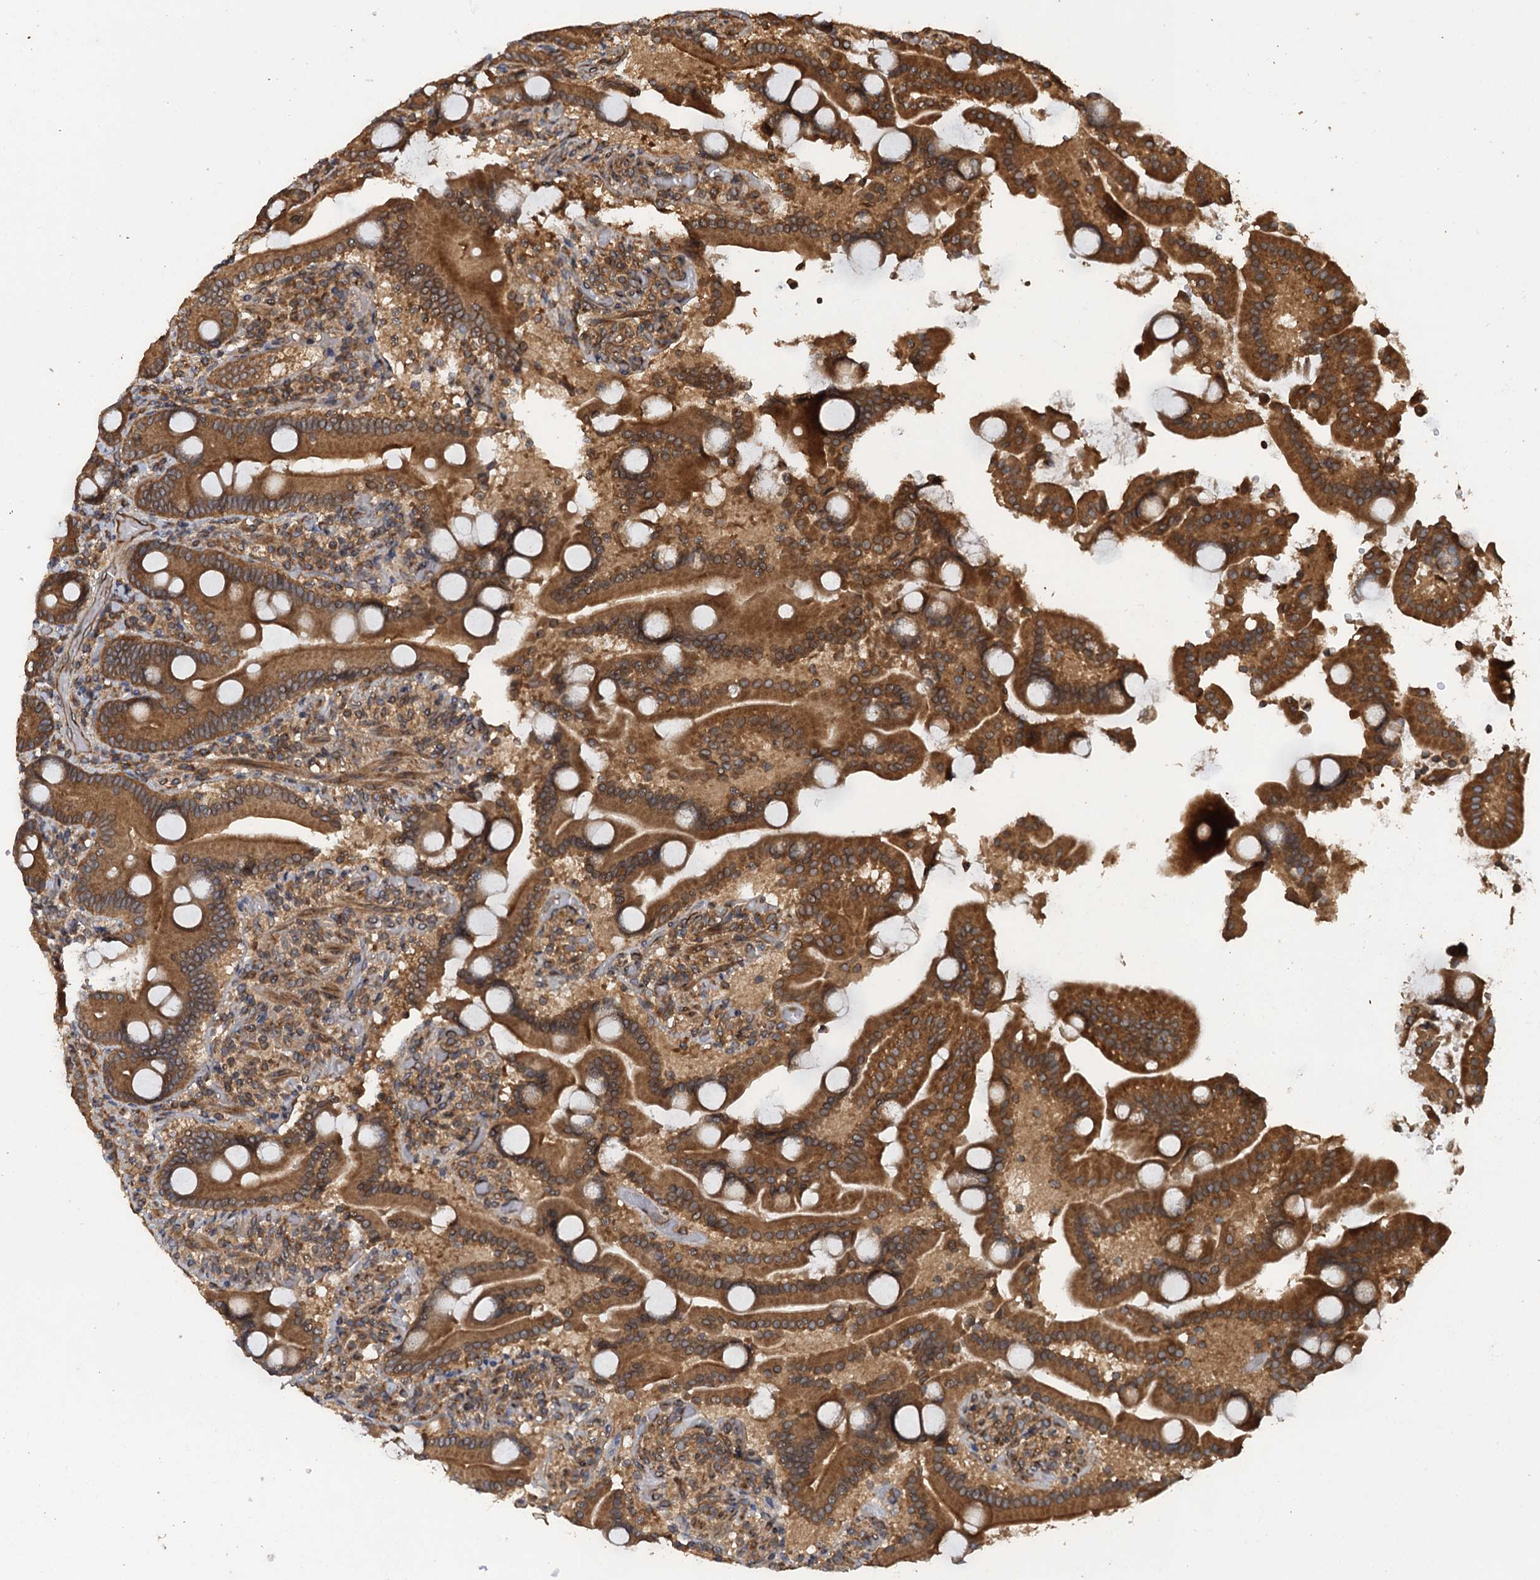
{"staining": {"intensity": "strong", "quantity": ">75%", "location": "cytoplasmic/membranous"}, "tissue": "duodenum", "cell_type": "Glandular cells", "image_type": "normal", "snomed": [{"axis": "morphology", "description": "Normal tissue, NOS"}, {"axis": "topography", "description": "Duodenum"}], "caption": "Immunohistochemistry (IHC) photomicrograph of normal duodenum: duodenum stained using immunohistochemistry (IHC) reveals high levels of strong protein expression localized specifically in the cytoplasmic/membranous of glandular cells, appearing as a cytoplasmic/membranous brown color.", "gene": "GLE1", "patient": {"sex": "male", "age": 55}}